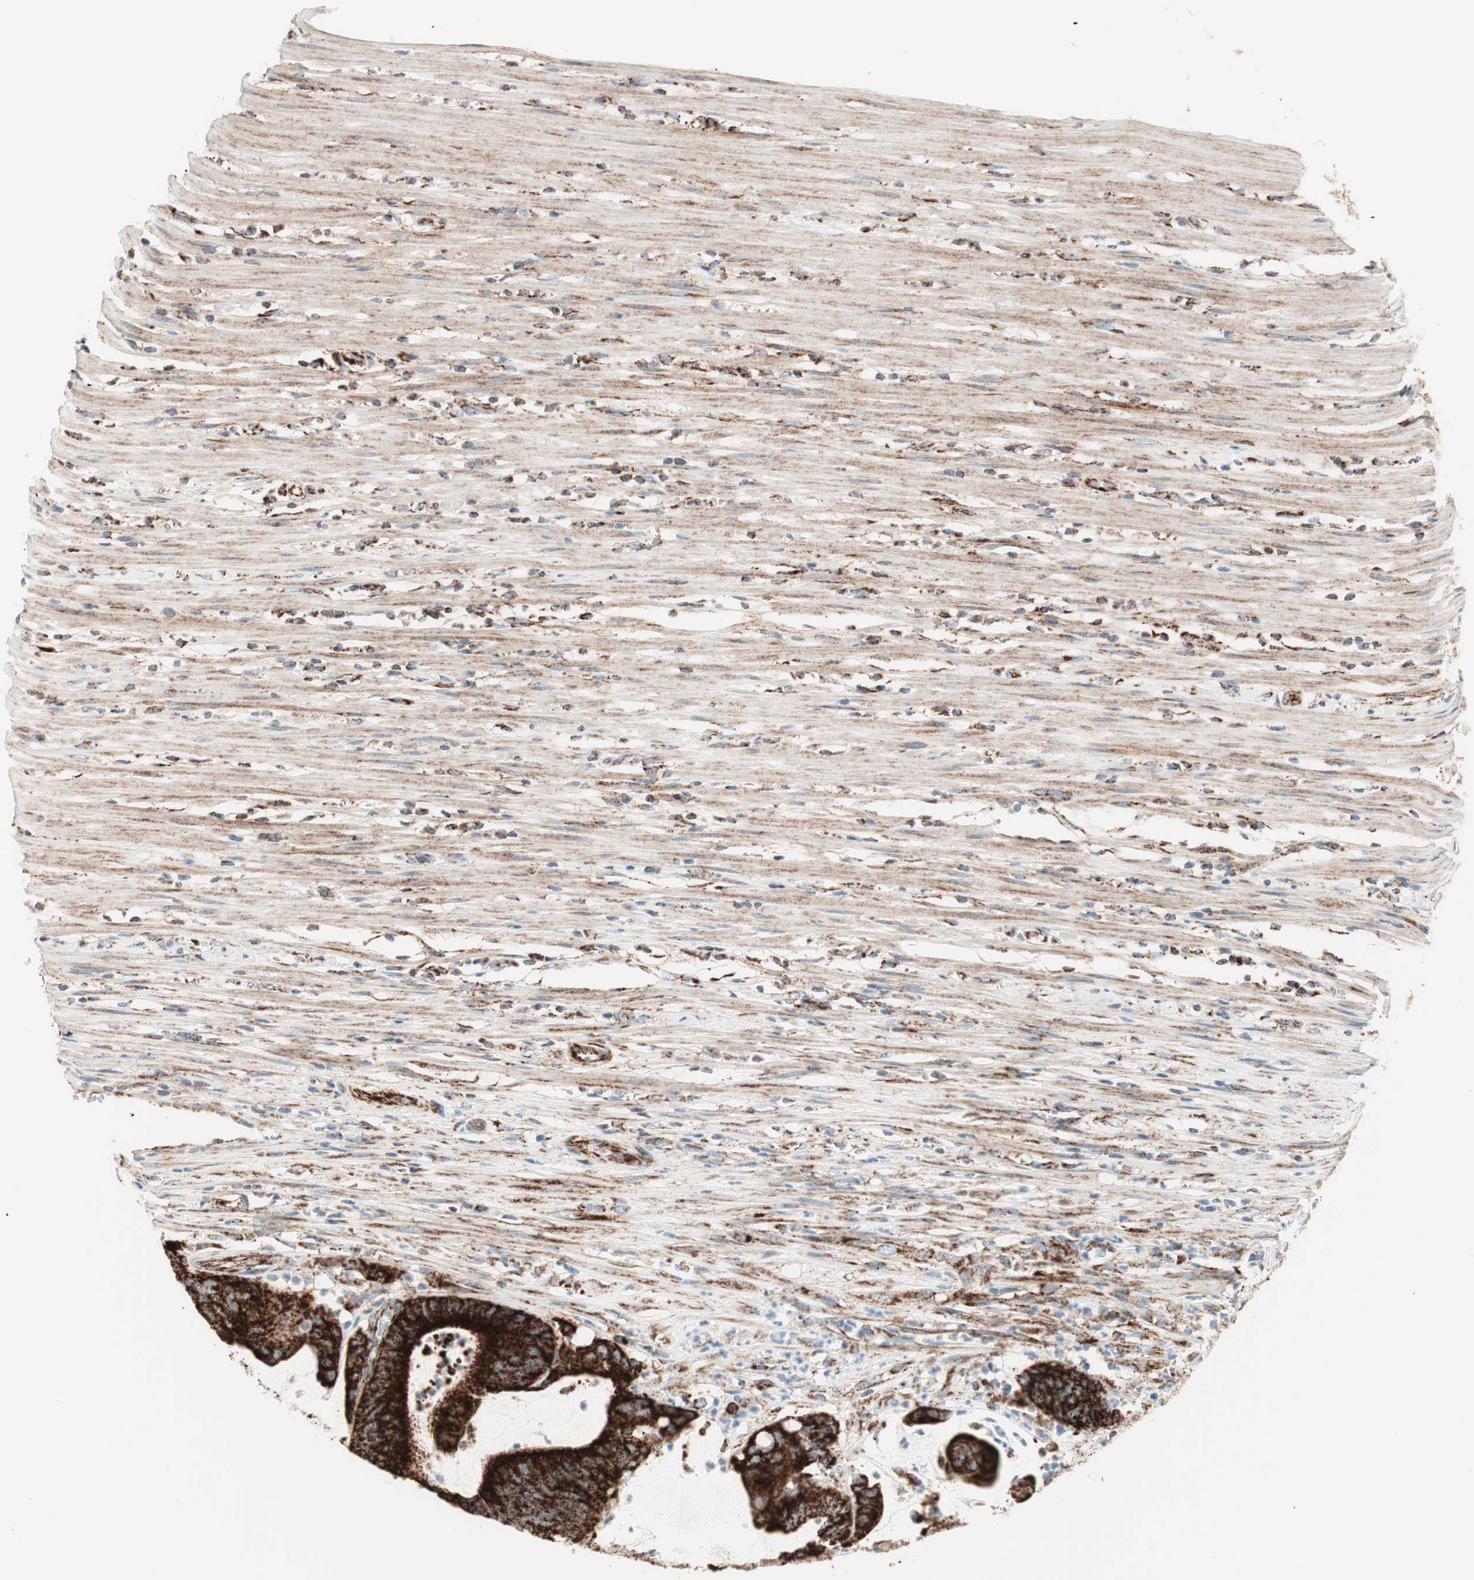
{"staining": {"intensity": "strong", "quantity": ">75%", "location": "cytoplasmic/membranous"}, "tissue": "colorectal cancer", "cell_type": "Tumor cells", "image_type": "cancer", "snomed": [{"axis": "morphology", "description": "Adenocarcinoma, NOS"}, {"axis": "topography", "description": "Rectum"}], "caption": "DAB immunohistochemical staining of human colorectal adenocarcinoma reveals strong cytoplasmic/membranous protein expression in approximately >75% of tumor cells. (DAB (3,3'-diaminobenzidine) = brown stain, brightfield microscopy at high magnification).", "gene": "TOMM20", "patient": {"sex": "female", "age": 66}}